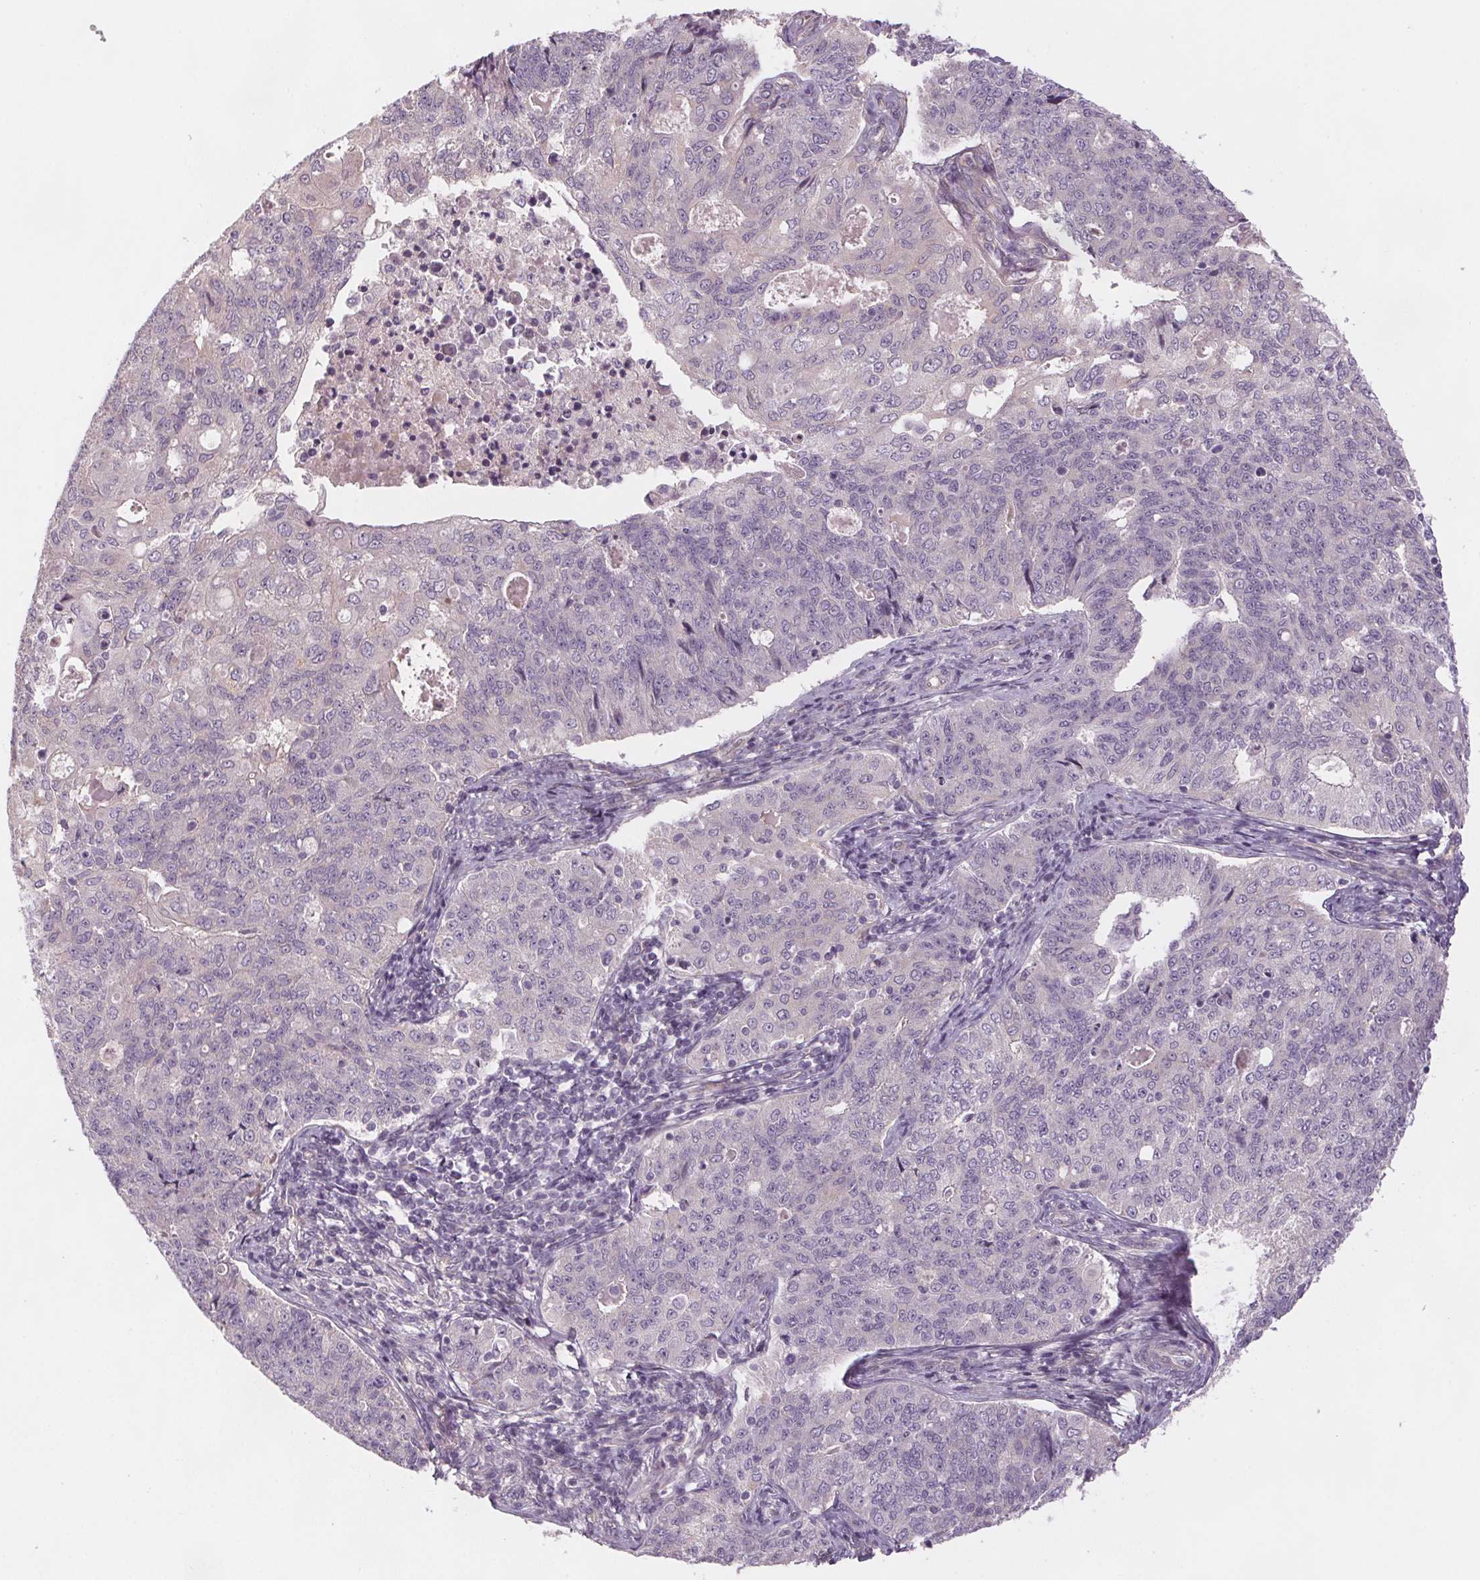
{"staining": {"intensity": "negative", "quantity": "none", "location": "none"}, "tissue": "endometrial cancer", "cell_type": "Tumor cells", "image_type": "cancer", "snomed": [{"axis": "morphology", "description": "Adenocarcinoma, NOS"}, {"axis": "topography", "description": "Endometrium"}], "caption": "Protein analysis of endometrial cancer (adenocarcinoma) shows no significant staining in tumor cells.", "gene": "VNN1", "patient": {"sex": "female", "age": 43}}